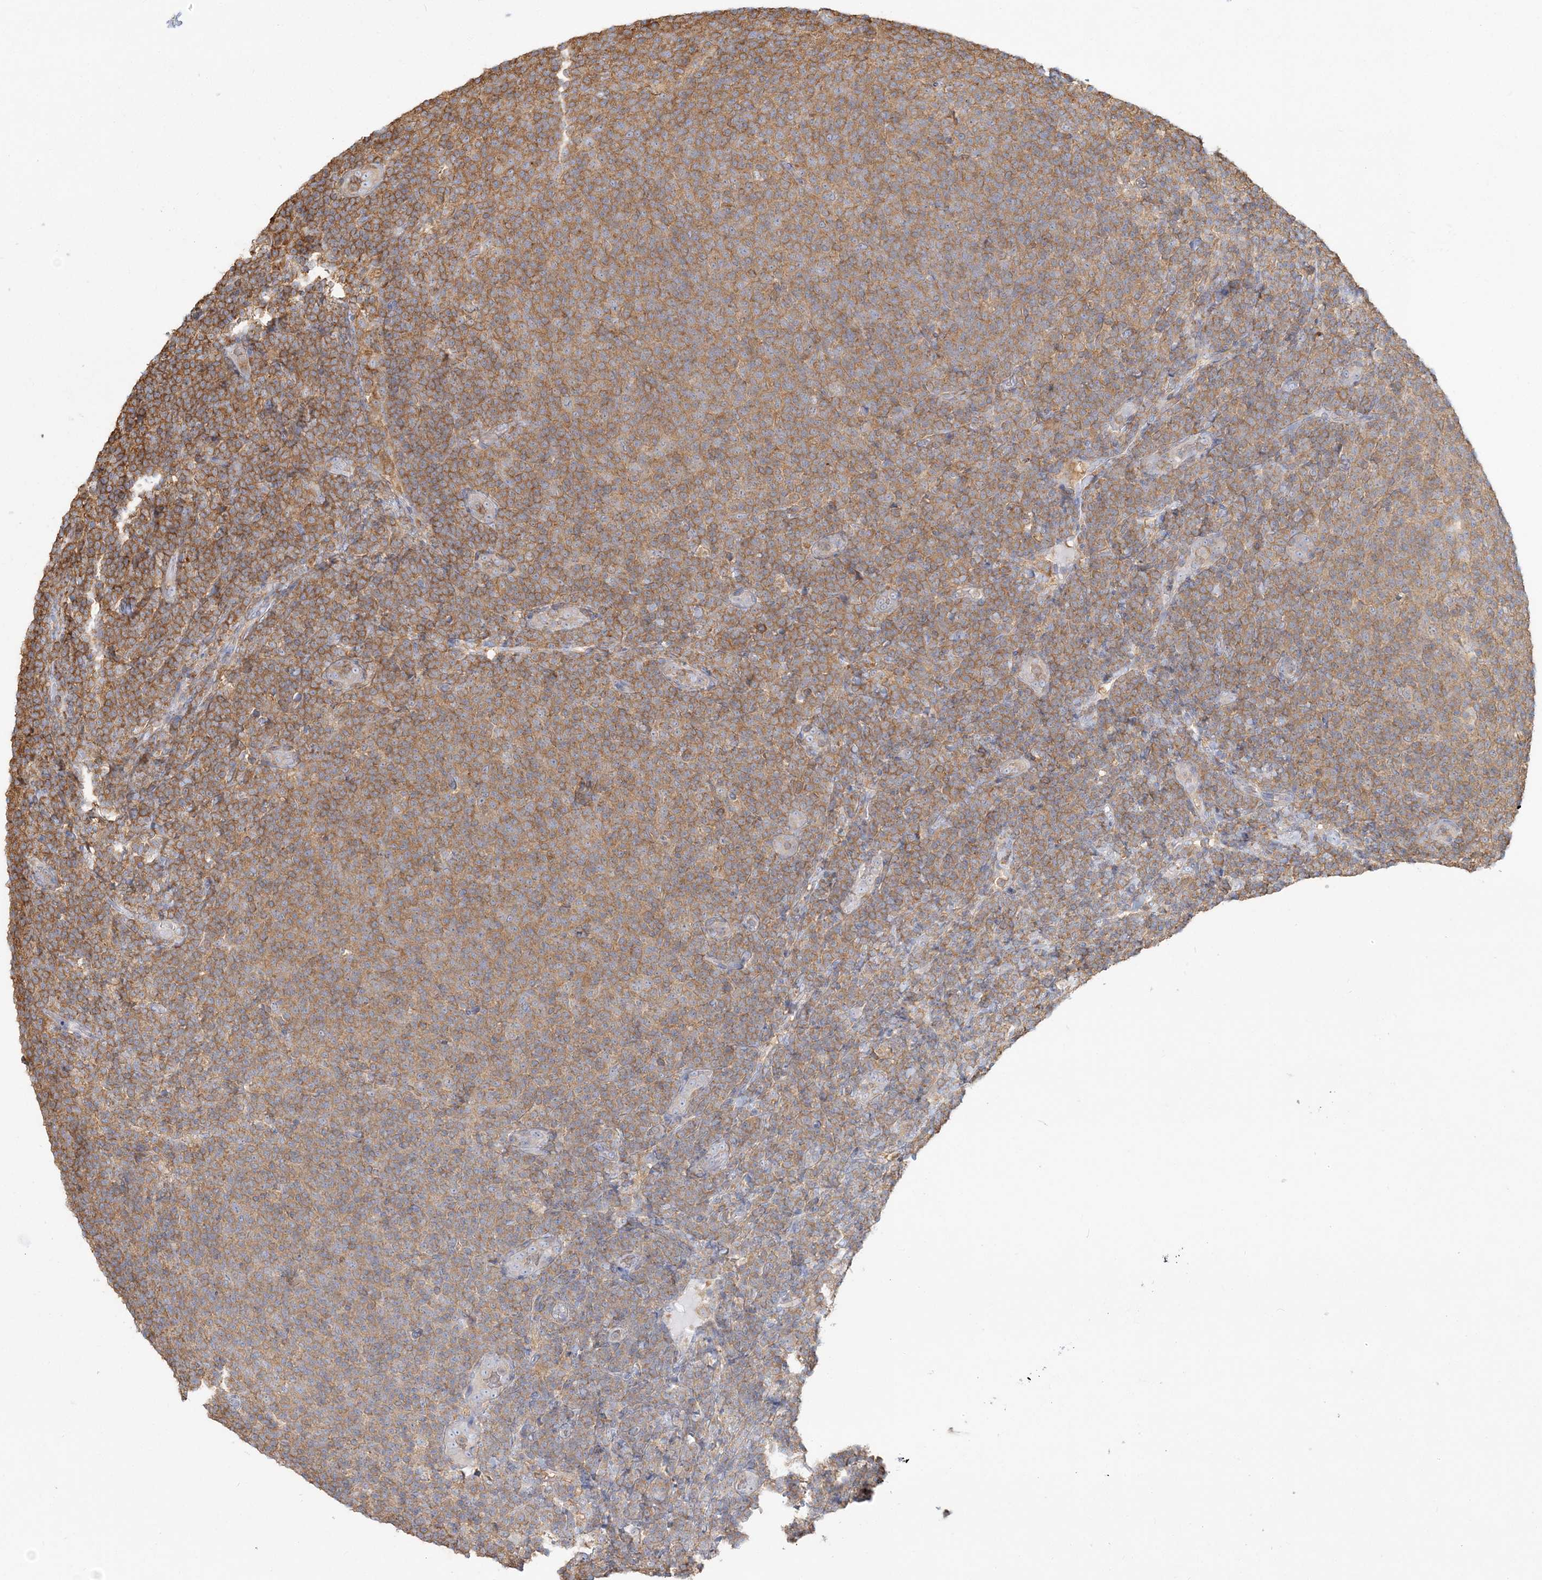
{"staining": {"intensity": "moderate", "quantity": ">75%", "location": "cytoplasmic/membranous"}, "tissue": "lymphoma", "cell_type": "Tumor cells", "image_type": "cancer", "snomed": [{"axis": "morphology", "description": "Malignant lymphoma, non-Hodgkin's type, Low grade"}, {"axis": "topography", "description": "Lymph node"}], "caption": "IHC of lymphoma displays medium levels of moderate cytoplasmic/membranous staining in about >75% of tumor cells.", "gene": "ANKS1A", "patient": {"sex": "male", "age": 66}}